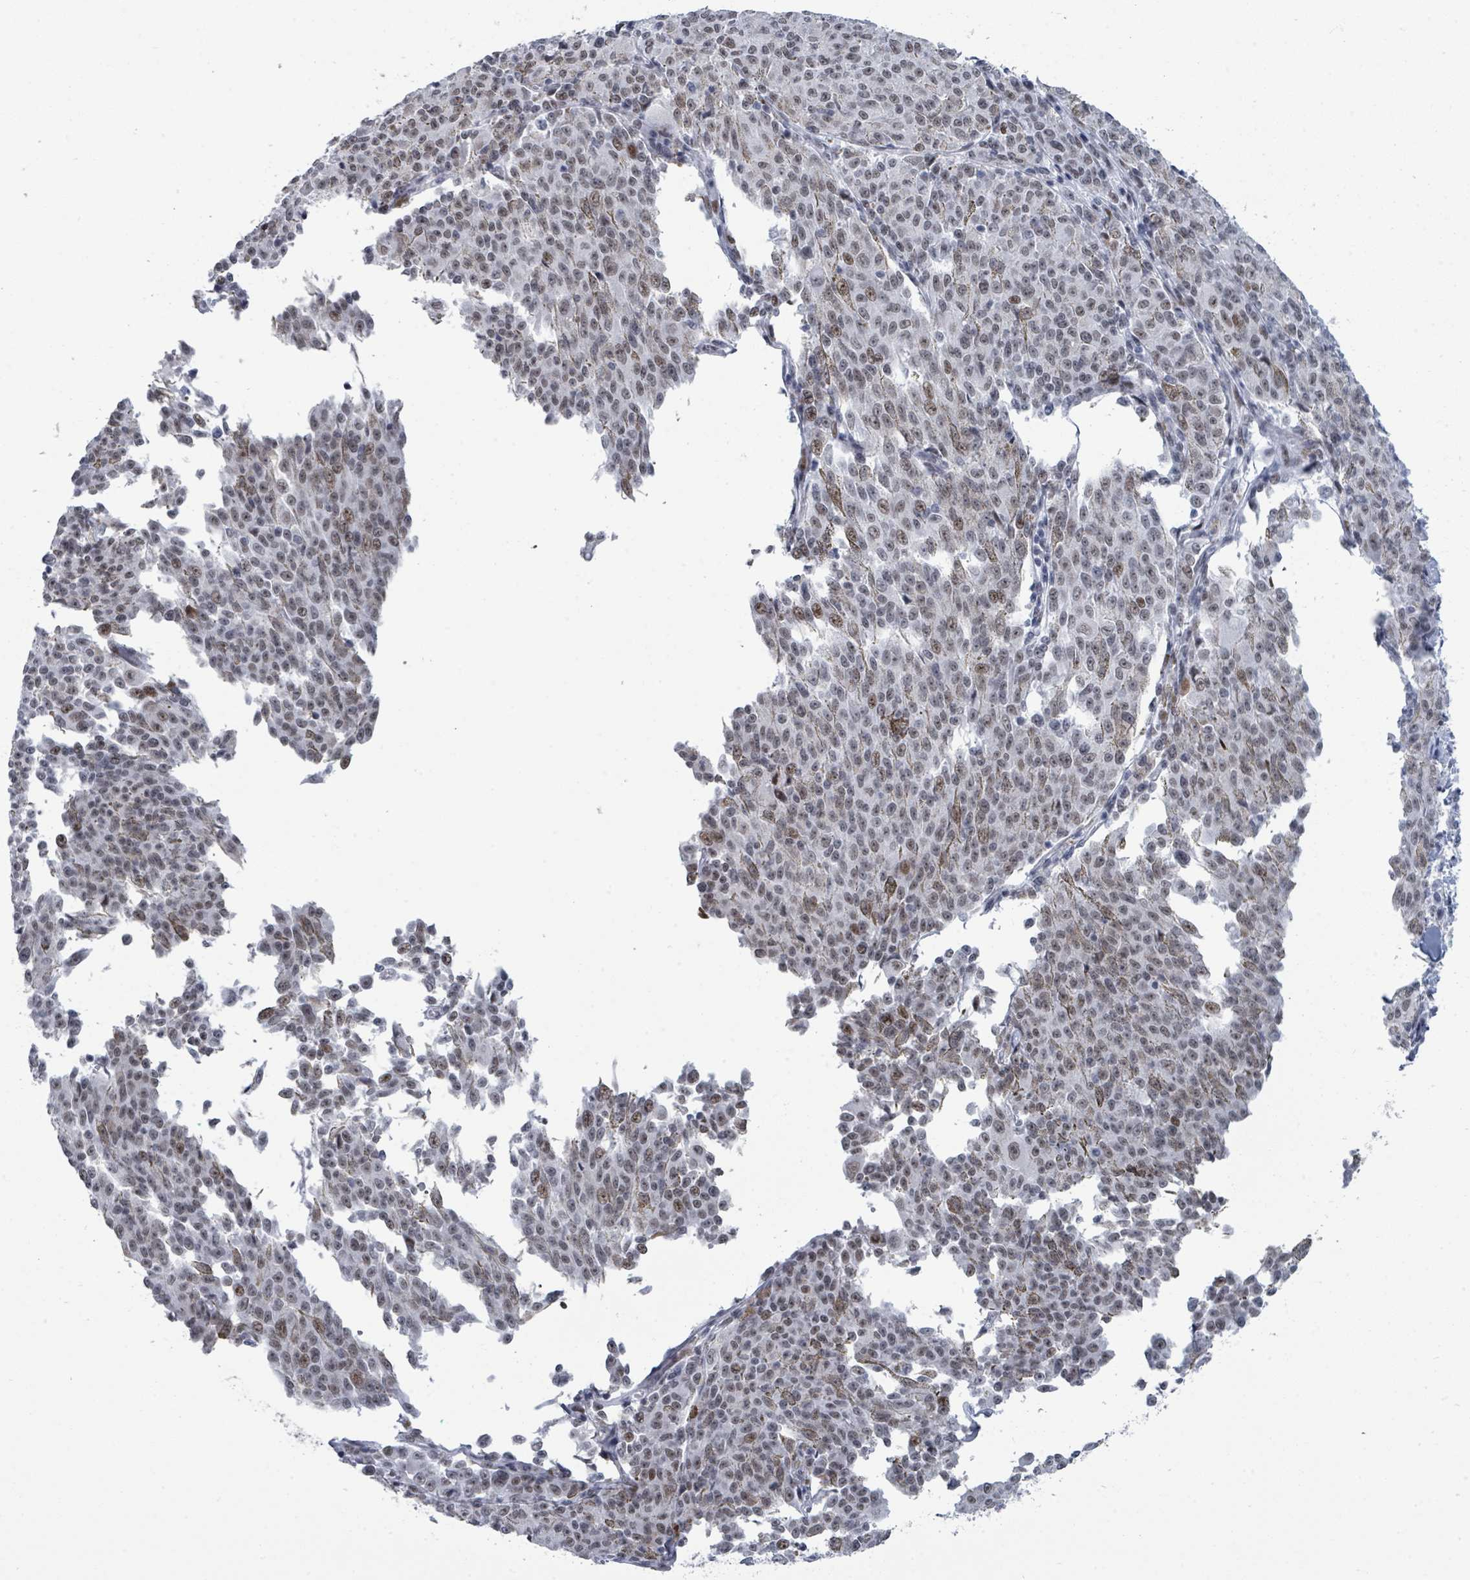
{"staining": {"intensity": "weak", "quantity": ">75%", "location": "nuclear"}, "tissue": "melanoma", "cell_type": "Tumor cells", "image_type": "cancer", "snomed": [{"axis": "morphology", "description": "Malignant melanoma, NOS"}, {"axis": "topography", "description": "Skin"}], "caption": "Malignant melanoma tissue exhibits weak nuclear expression in about >75% of tumor cells", "gene": "CT45A5", "patient": {"sex": "female", "age": 52}}